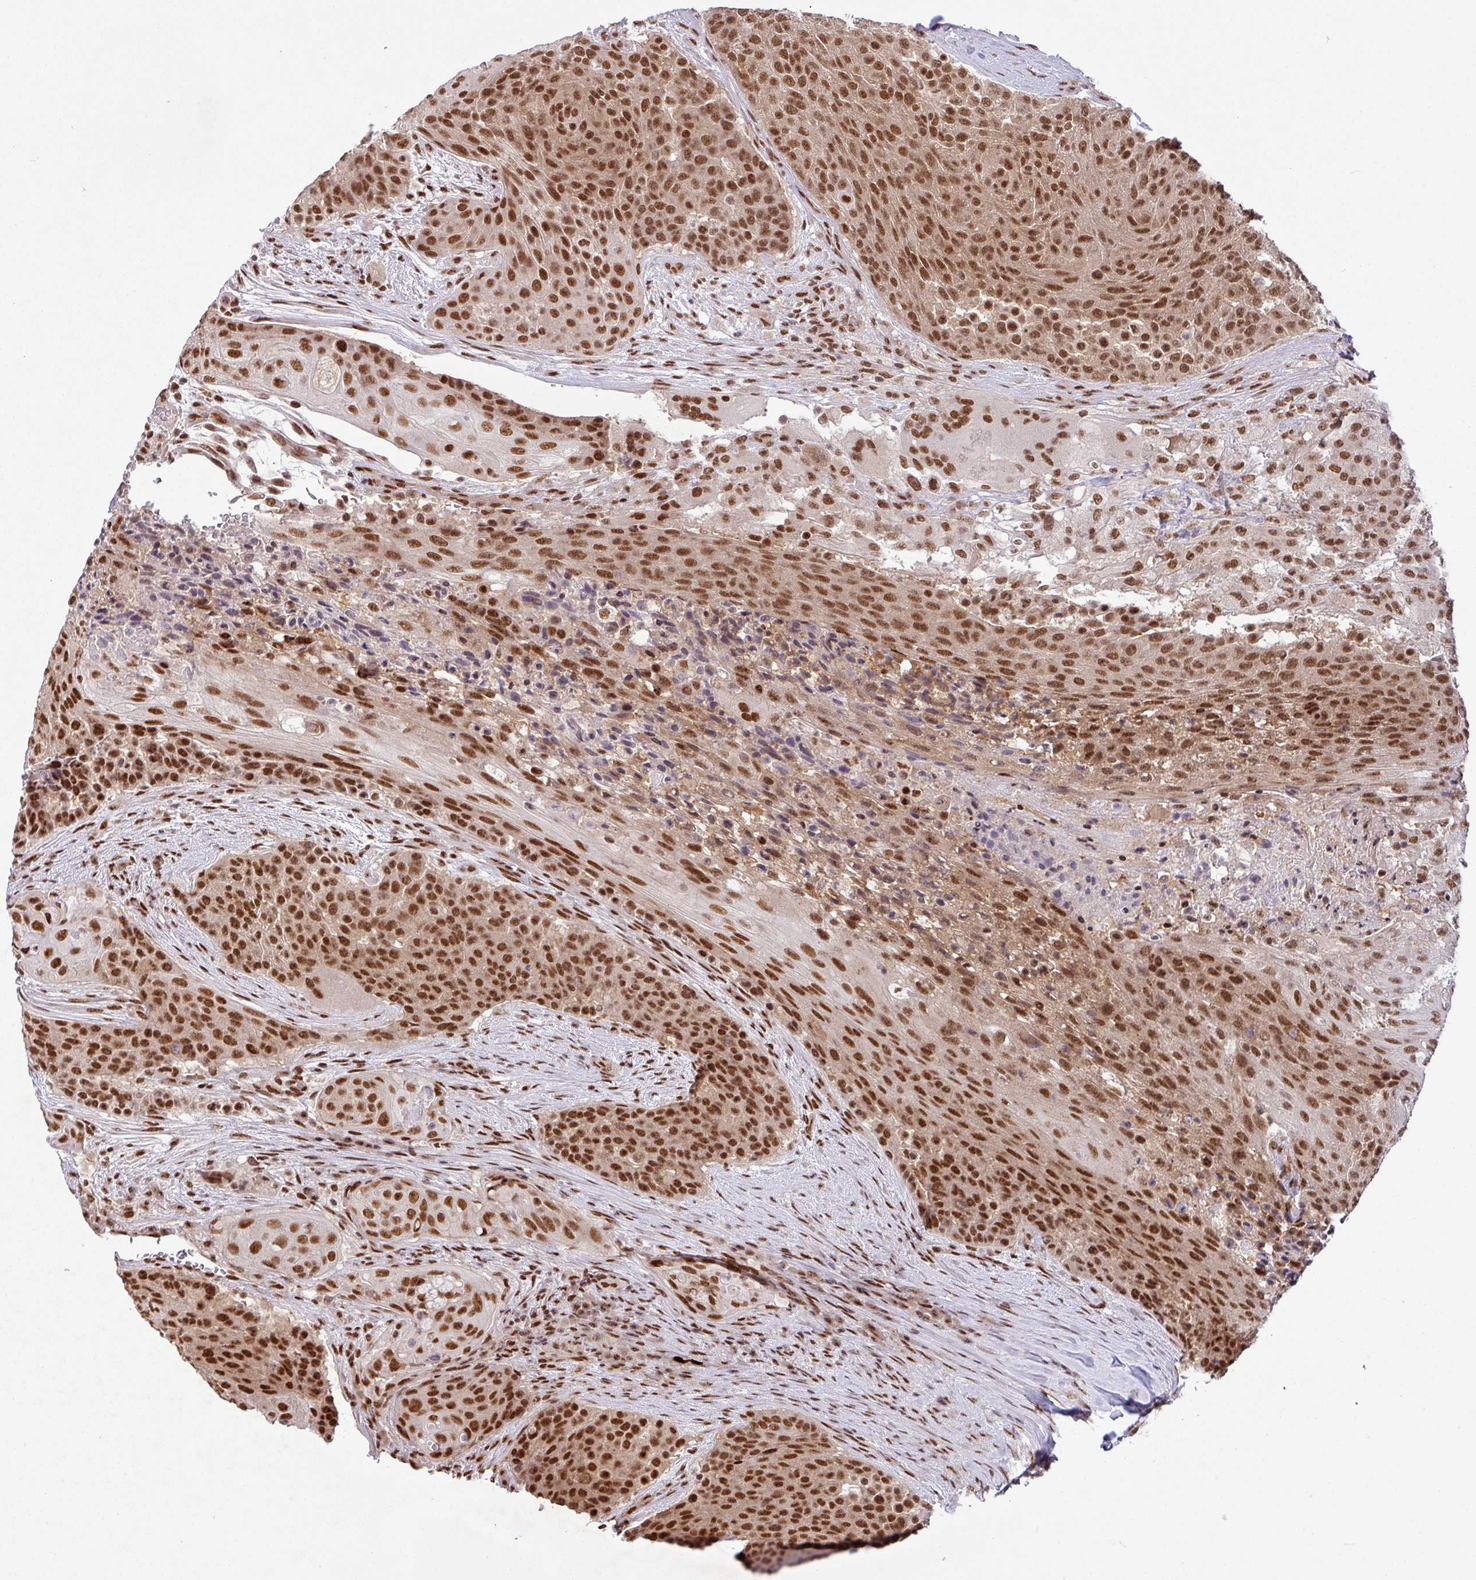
{"staining": {"intensity": "strong", "quantity": ">75%", "location": "nuclear"}, "tissue": "urothelial cancer", "cell_type": "Tumor cells", "image_type": "cancer", "snomed": [{"axis": "morphology", "description": "Urothelial carcinoma, High grade"}, {"axis": "topography", "description": "Urinary bladder"}], "caption": "Immunohistochemistry histopathology image of neoplastic tissue: human urothelial cancer stained using IHC shows high levels of strong protein expression localized specifically in the nuclear of tumor cells, appearing as a nuclear brown color.", "gene": "SRSF2", "patient": {"sex": "female", "age": 63}}